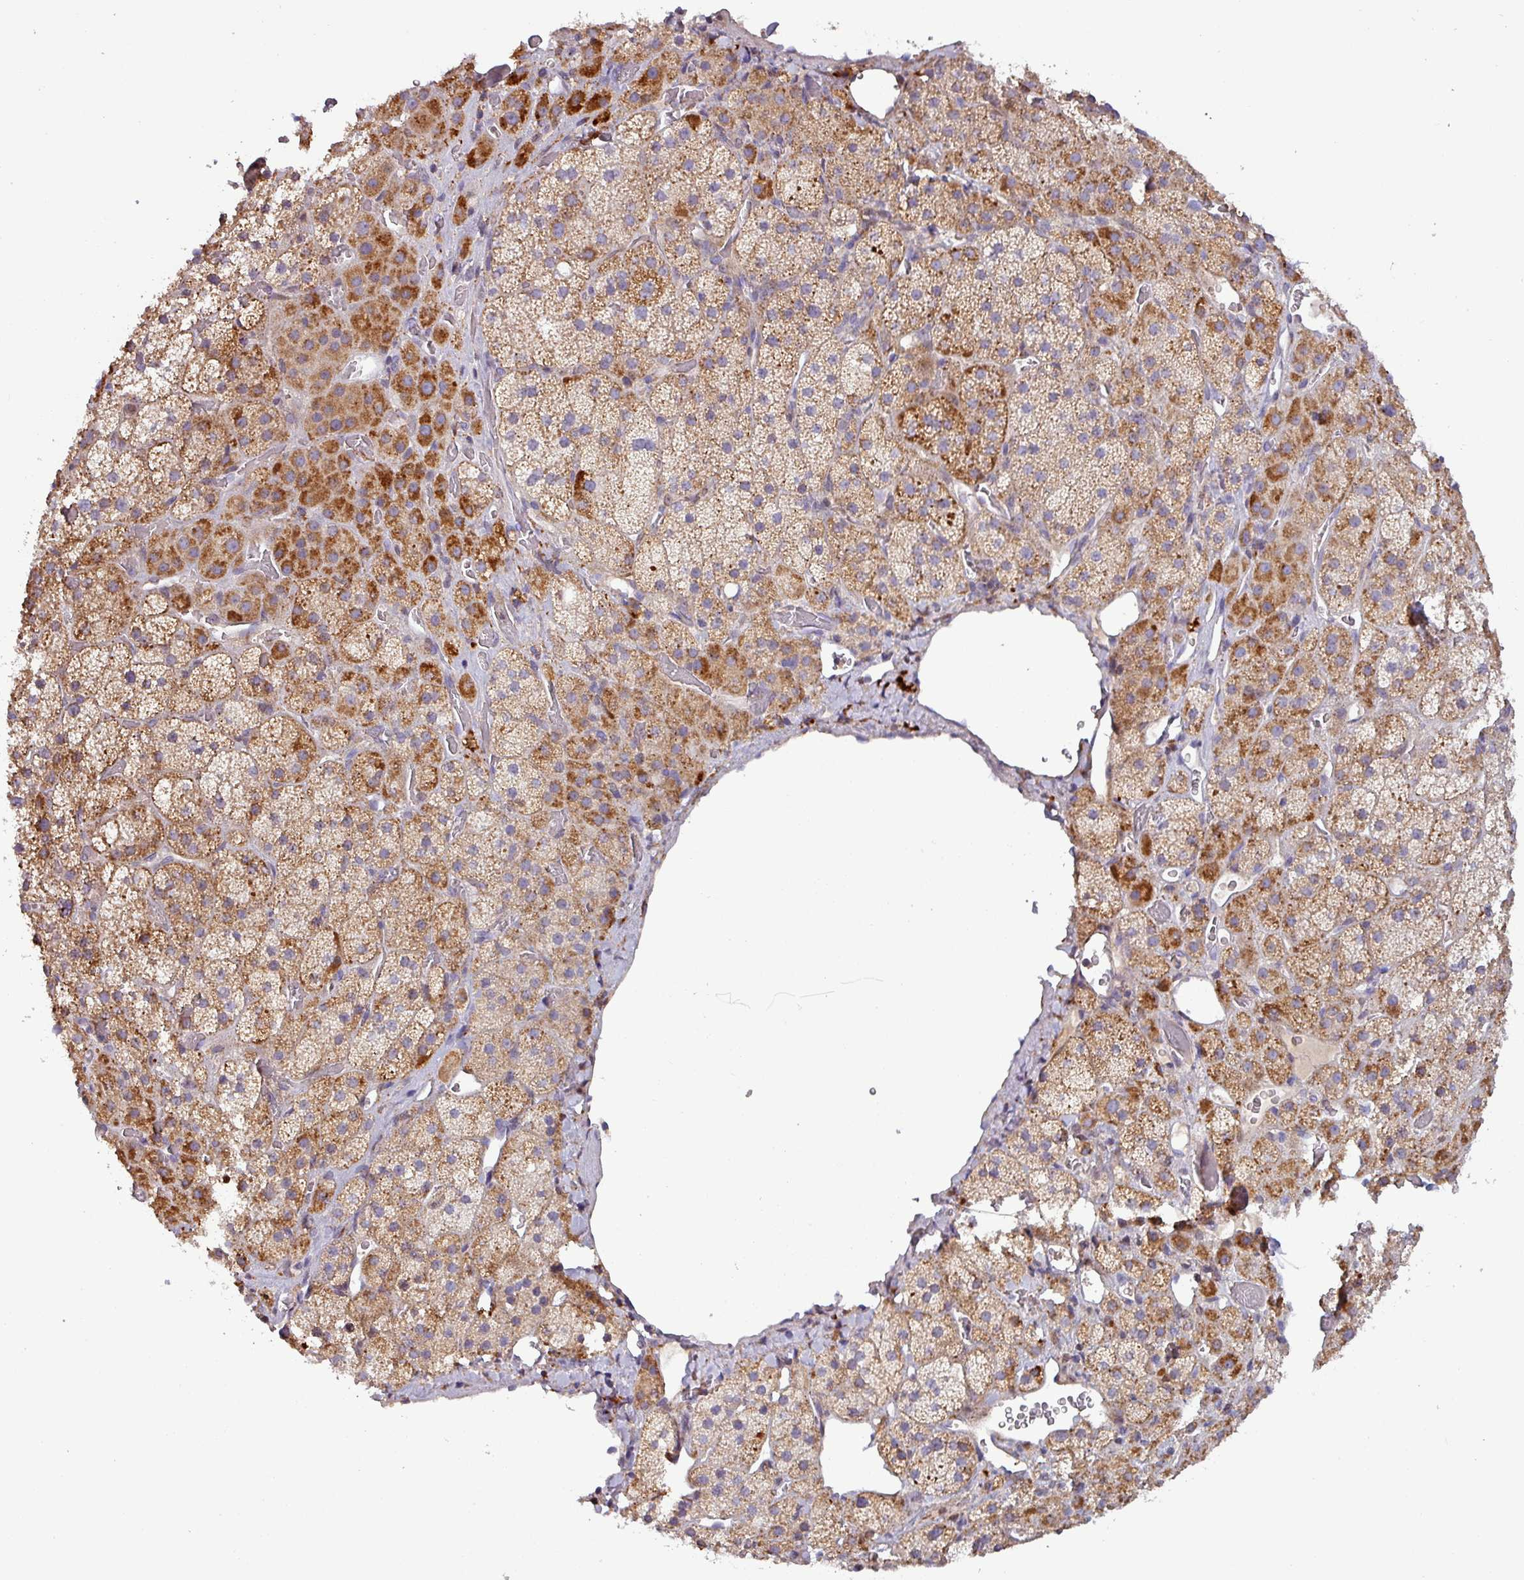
{"staining": {"intensity": "strong", "quantity": ">75%", "location": "cytoplasmic/membranous"}, "tissue": "adrenal gland", "cell_type": "Glandular cells", "image_type": "normal", "snomed": [{"axis": "morphology", "description": "Normal tissue, NOS"}, {"axis": "topography", "description": "Adrenal gland"}], "caption": "Strong cytoplasmic/membranous protein positivity is present in approximately >75% of glandular cells in adrenal gland. Nuclei are stained in blue.", "gene": "PNMA6A", "patient": {"sex": "male", "age": 57}}